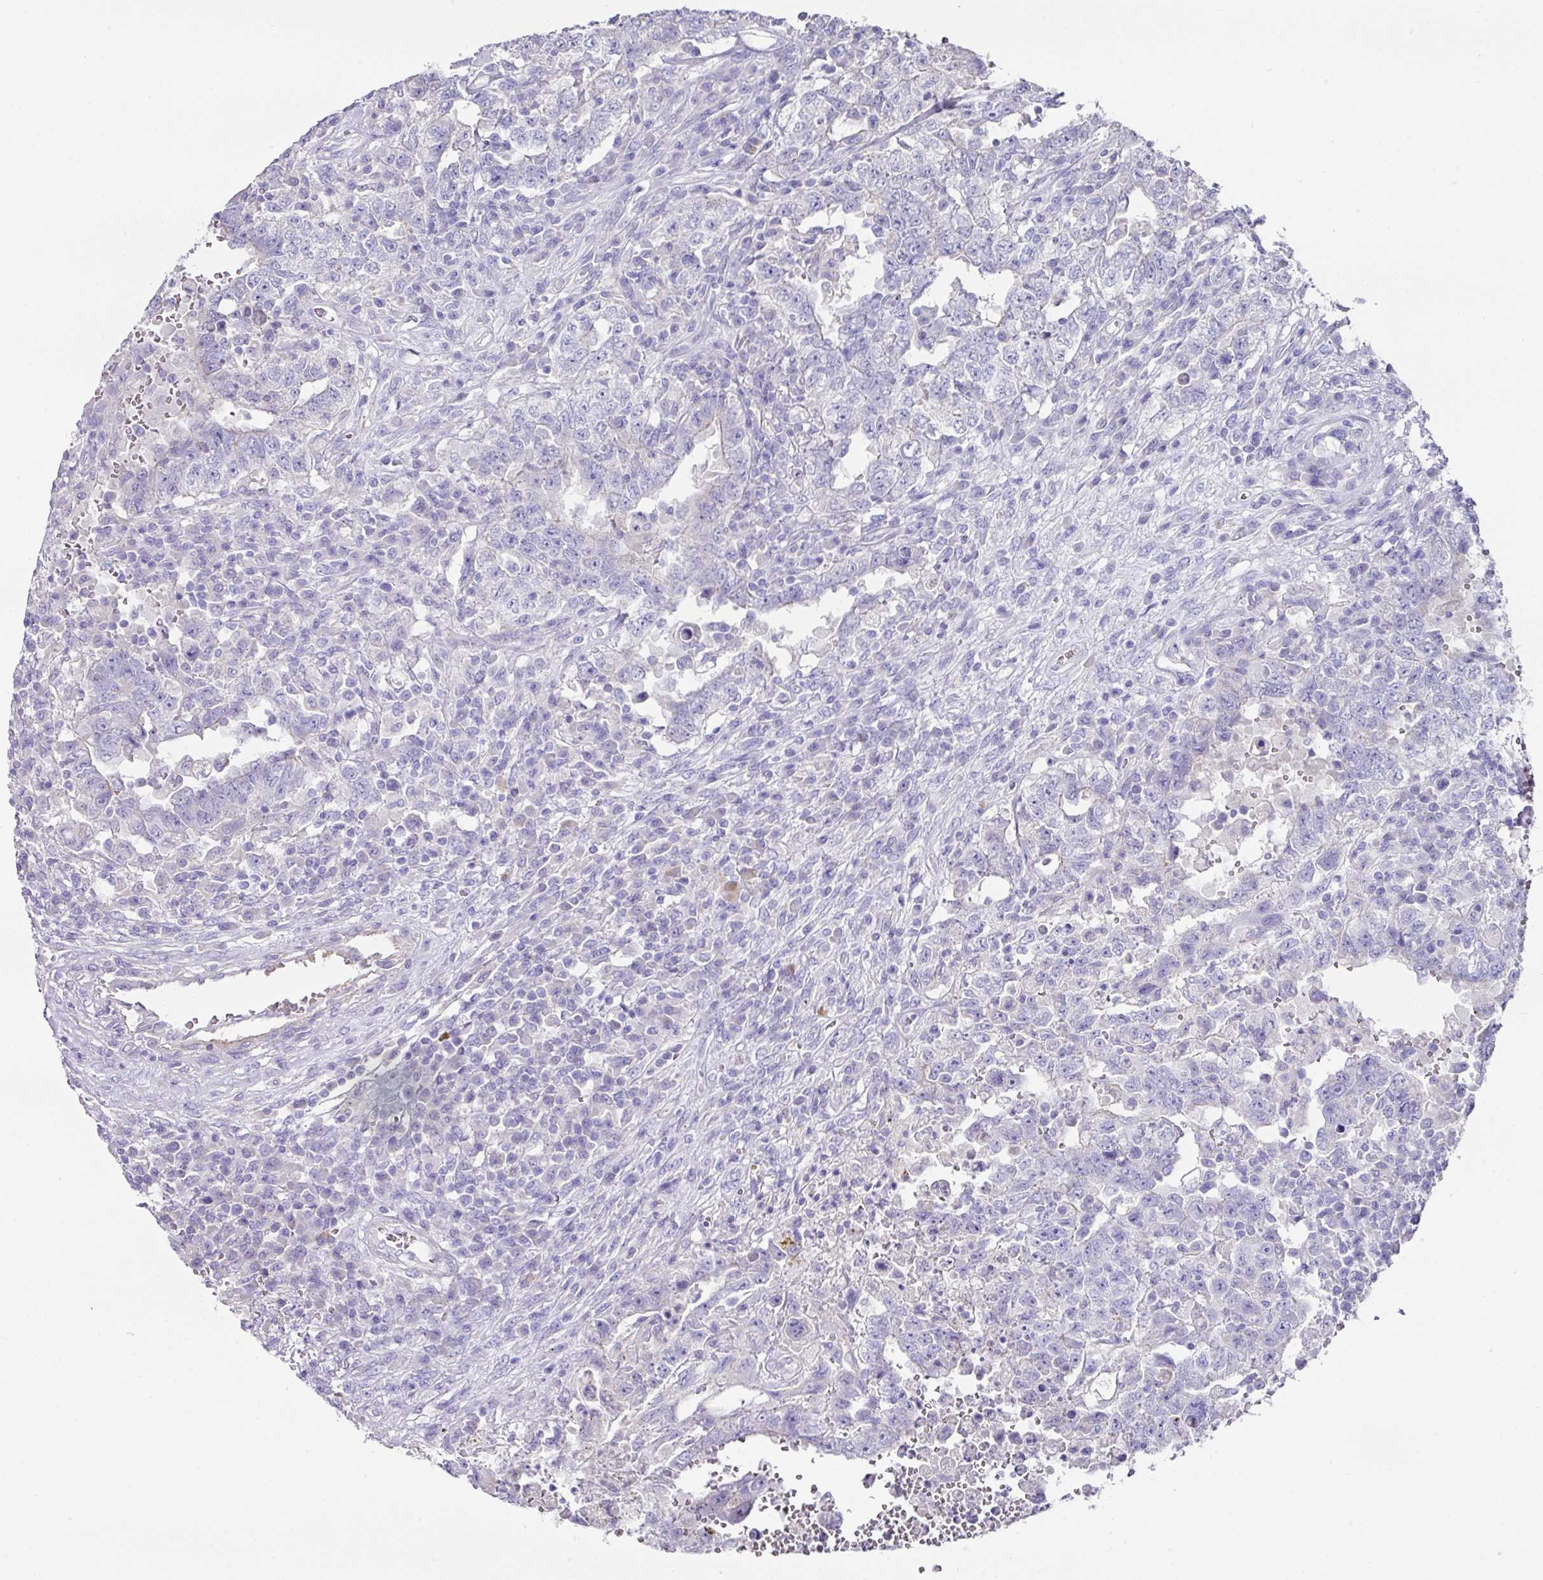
{"staining": {"intensity": "negative", "quantity": "none", "location": "none"}, "tissue": "testis cancer", "cell_type": "Tumor cells", "image_type": "cancer", "snomed": [{"axis": "morphology", "description": "Carcinoma, Embryonal, NOS"}, {"axis": "topography", "description": "Testis"}], "caption": "There is no significant expression in tumor cells of testis cancer. Brightfield microscopy of immunohistochemistry (IHC) stained with DAB (3,3'-diaminobenzidine) (brown) and hematoxylin (blue), captured at high magnification.", "gene": "TARM1", "patient": {"sex": "male", "age": 26}}